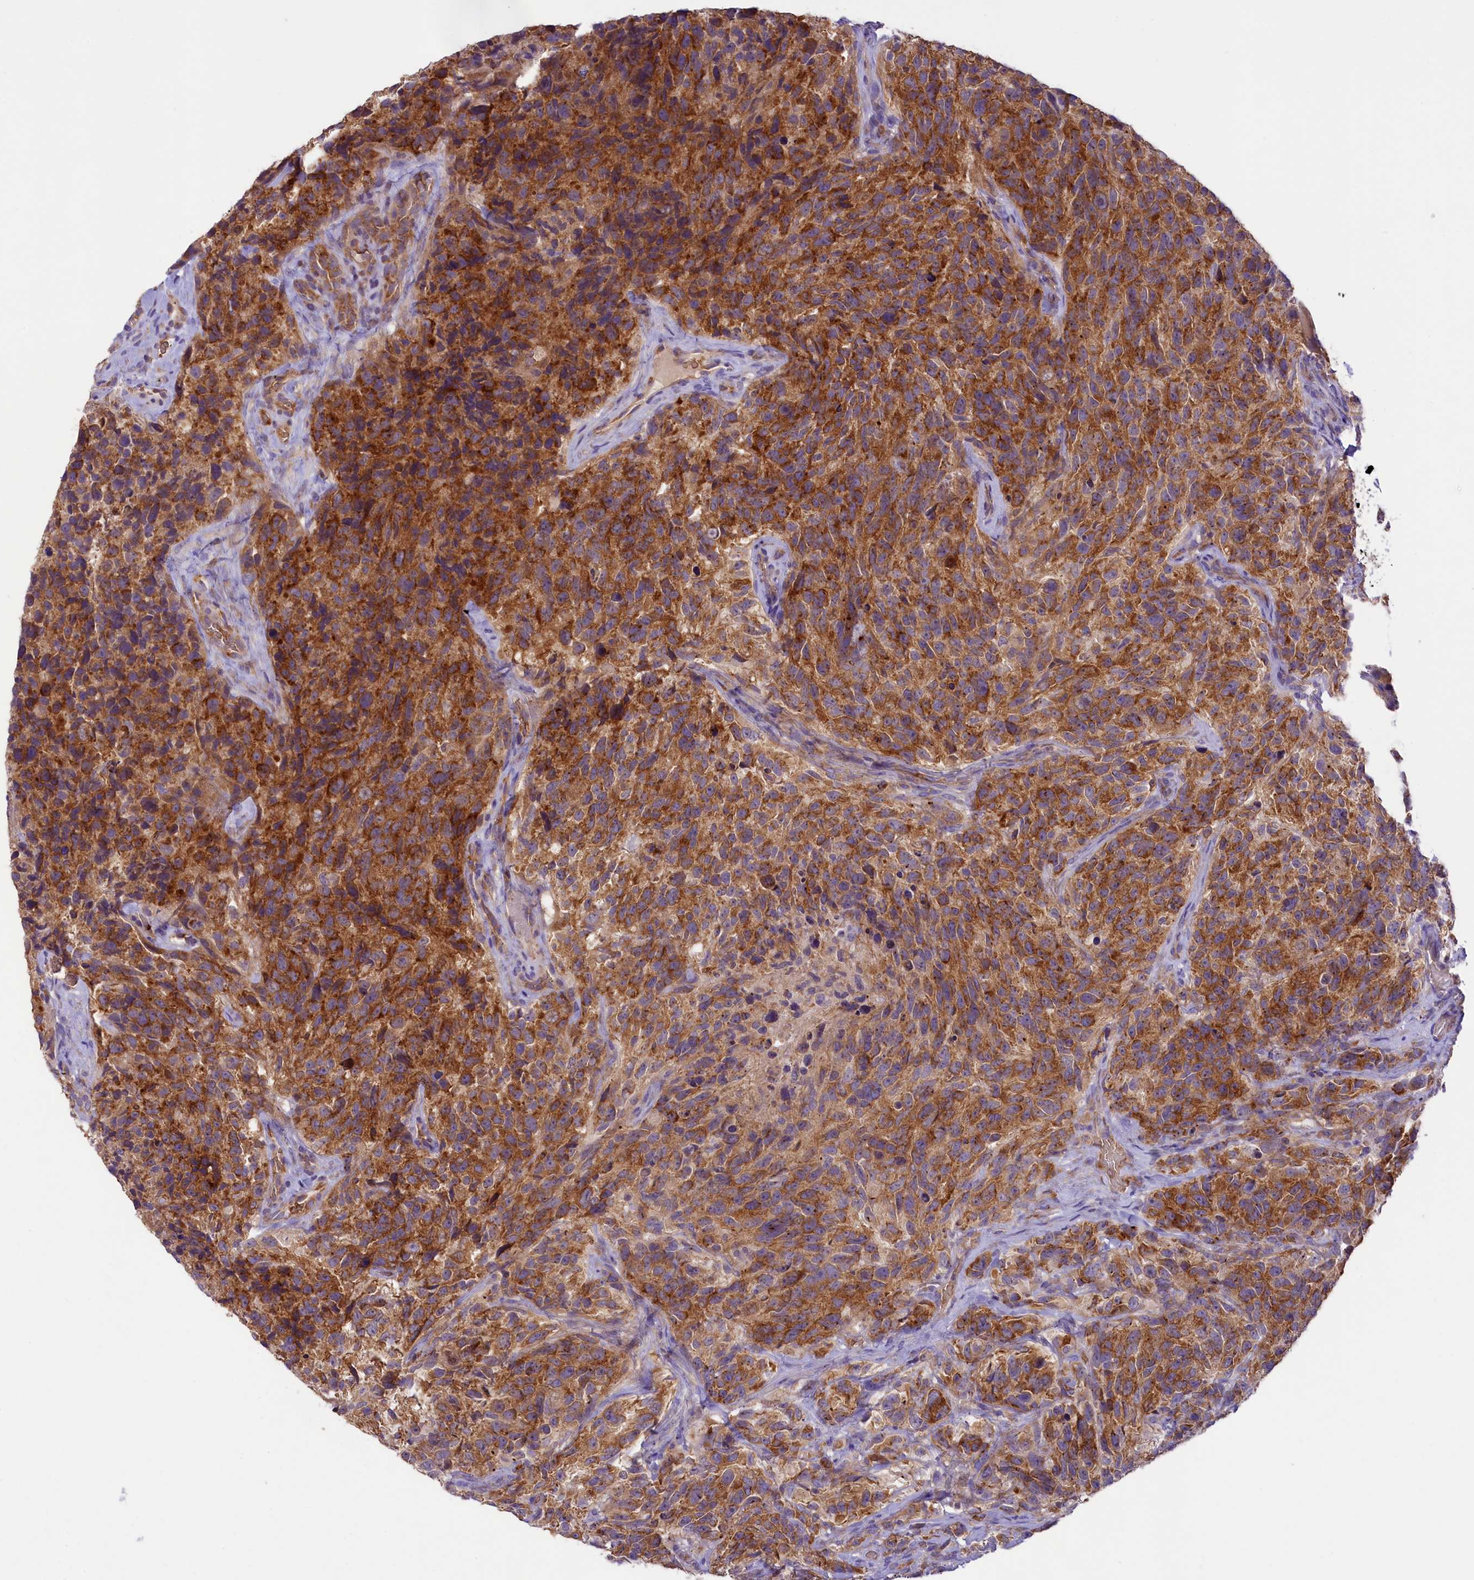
{"staining": {"intensity": "strong", "quantity": ">75%", "location": "cytoplasmic/membranous"}, "tissue": "glioma", "cell_type": "Tumor cells", "image_type": "cancer", "snomed": [{"axis": "morphology", "description": "Glioma, malignant, High grade"}, {"axis": "topography", "description": "Brain"}], "caption": "Immunohistochemical staining of human malignant glioma (high-grade) demonstrates high levels of strong cytoplasmic/membranous protein expression in approximately >75% of tumor cells.", "gene": "LARP4", "patient": {"sex": "male", "age": 69}}